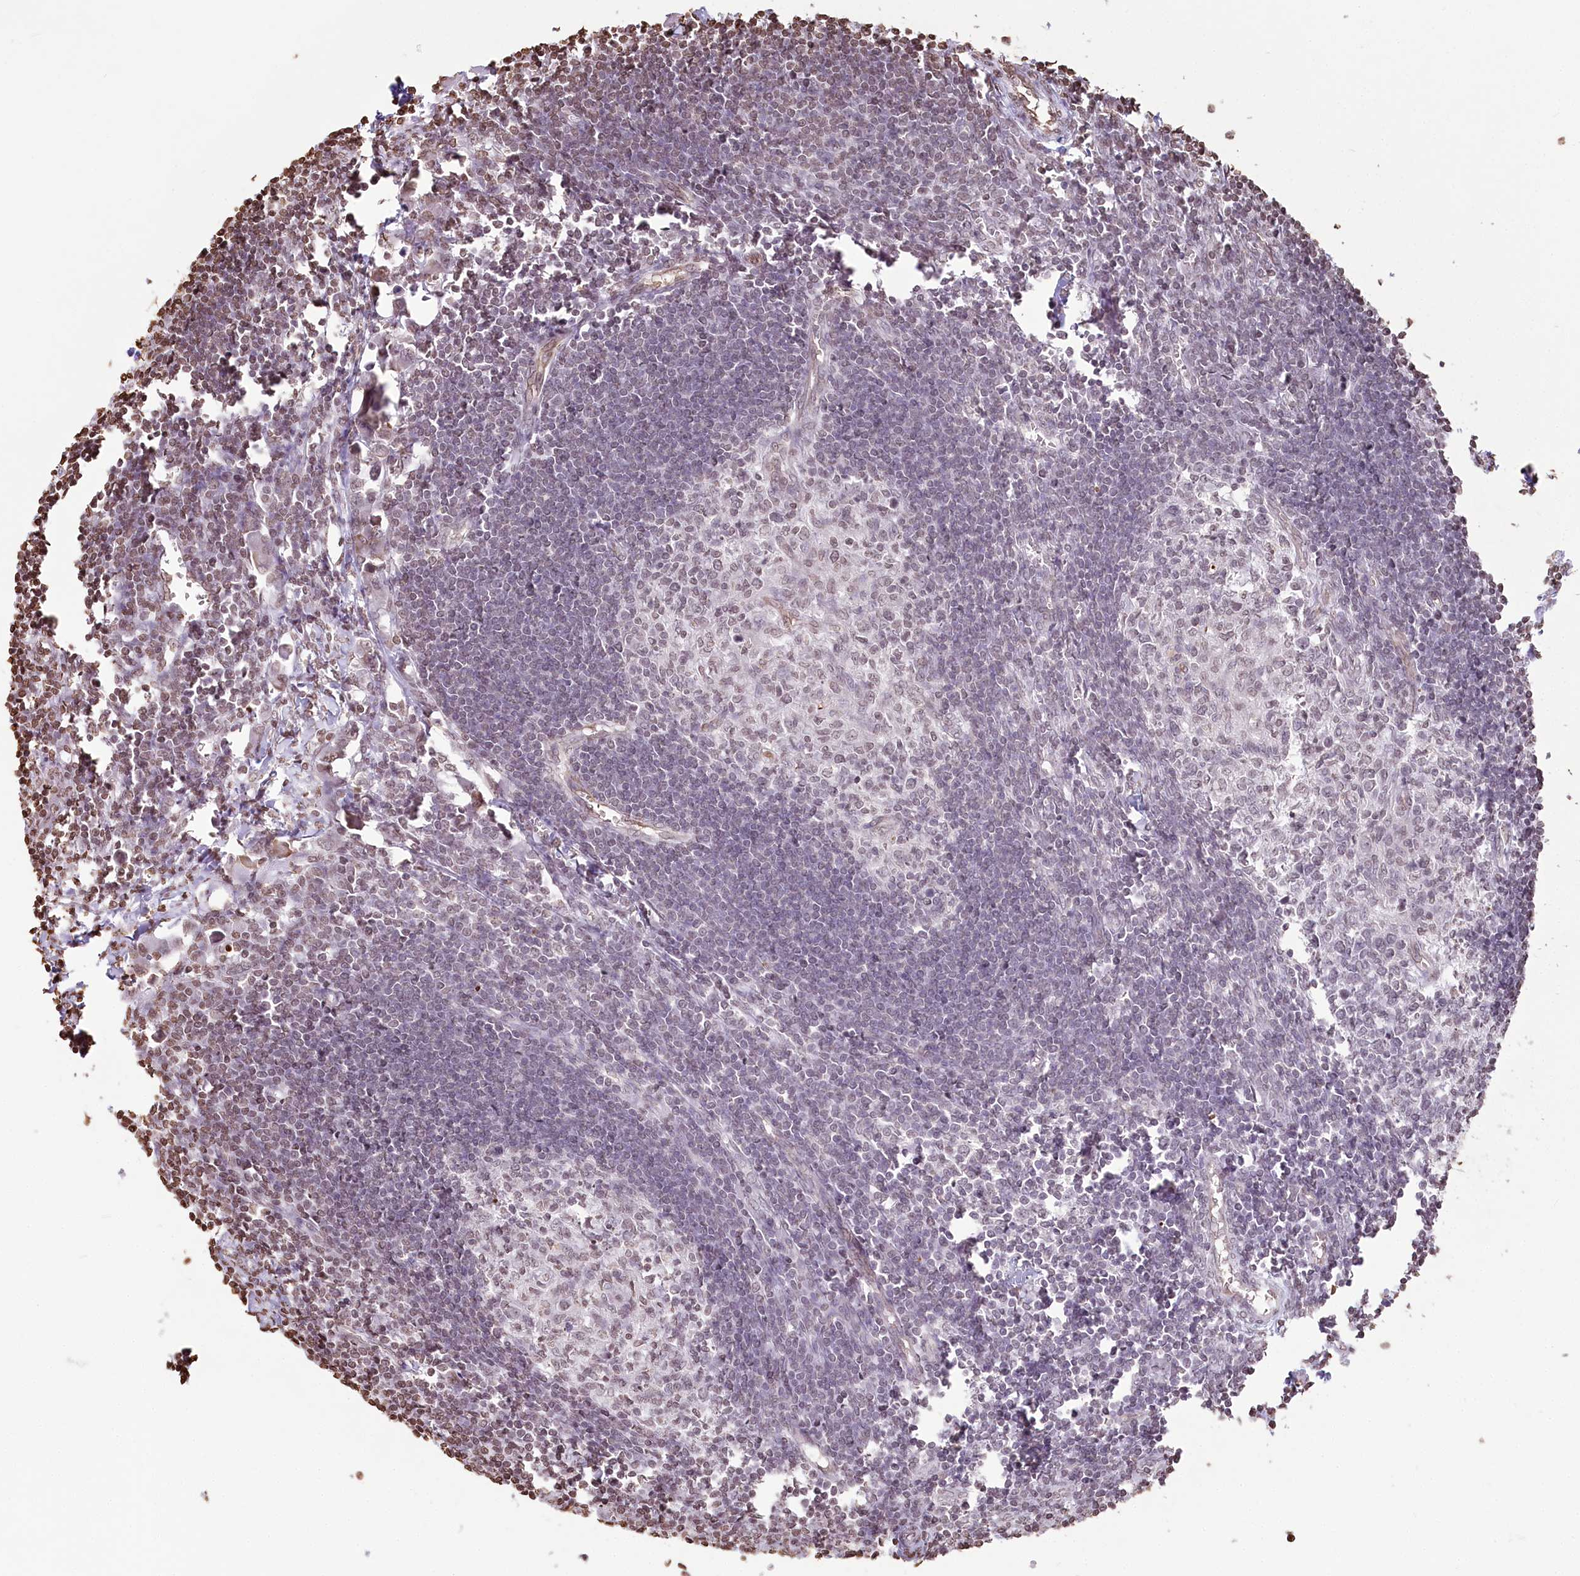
{"staining": {"intensity": "moderate", "quantity": "<25%", "location": "nuclear"}, "tissue": "lymph node", "cell_type": "Germinal center cells", "image_type": "normal", "snomed": [{"axis": "morphology", "description": "Normal tissue, NOS"}, {"axis": "morphology", "description": "Malignant melanoma, Metastatic site"}, {"axis": "topography", "description": "Lymph node"}], "caption": "Immunohistochemical staining of unremarkable human lymph node displays low levels of moderate nuclear staining in about <25% of germinal center cells.", "gene": "FAM13A", "patient": {"sex": "male", "age": 41}}